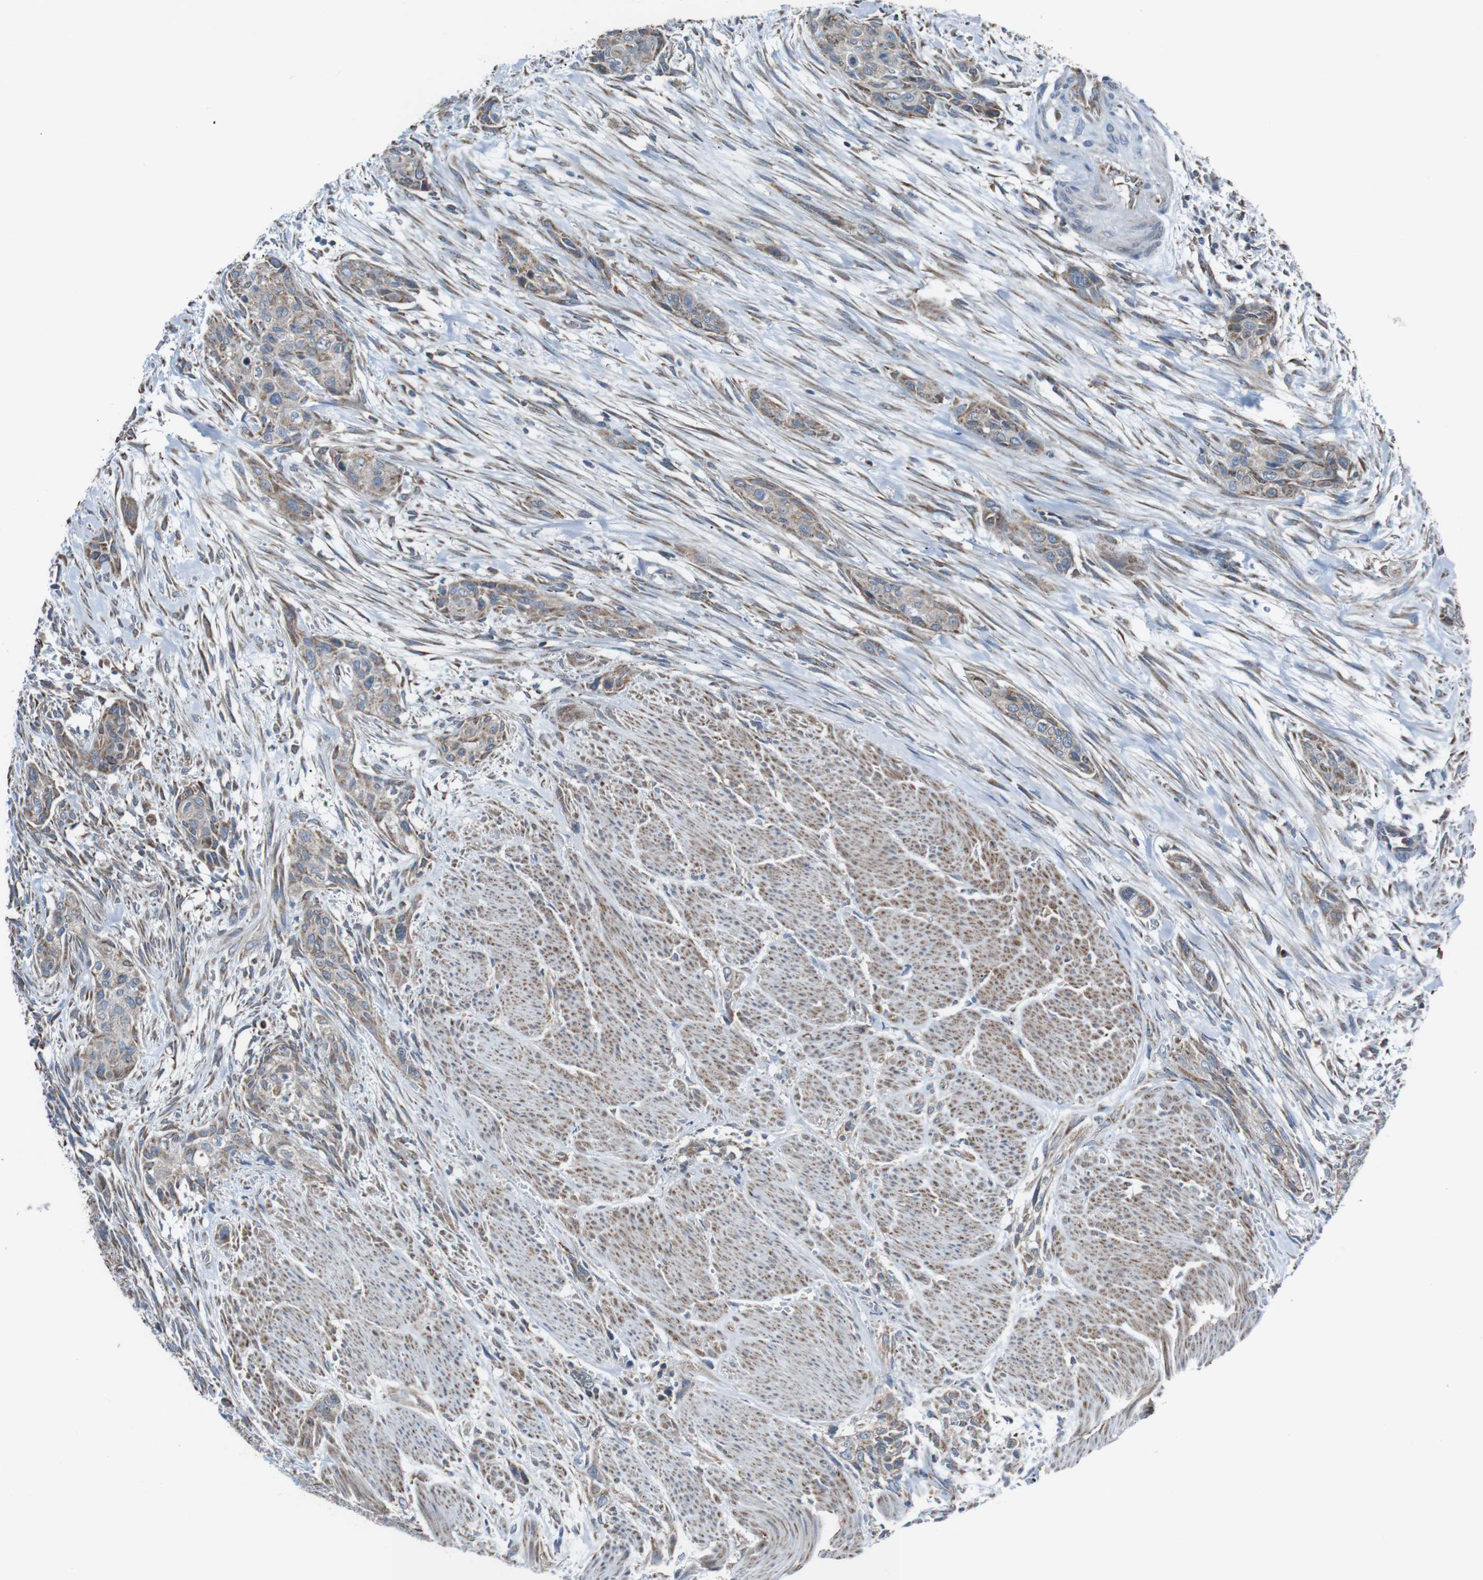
{"staining": {"intensity": "weak", "quantity": ">75%", "location": "cytoplasmic/membranous"}, "tissue": "urothelial cancer", "cell_type": "Tumor cells", "image_type": "cancer", "snomed": [{"axis": "morphology", "description": "Urothelial carcinoma, High grade"}, {"axis": "topography", "description": "Urinary bladder"}], "caption": "The histopathology image reveals a brown stain indicating the presence of a protein in the cytoplasmic/membranous of tumor cells in high-grade urothelial carcinoma.", "gene": "CISD2", "patient": {"sex": "male", "age": 35}}